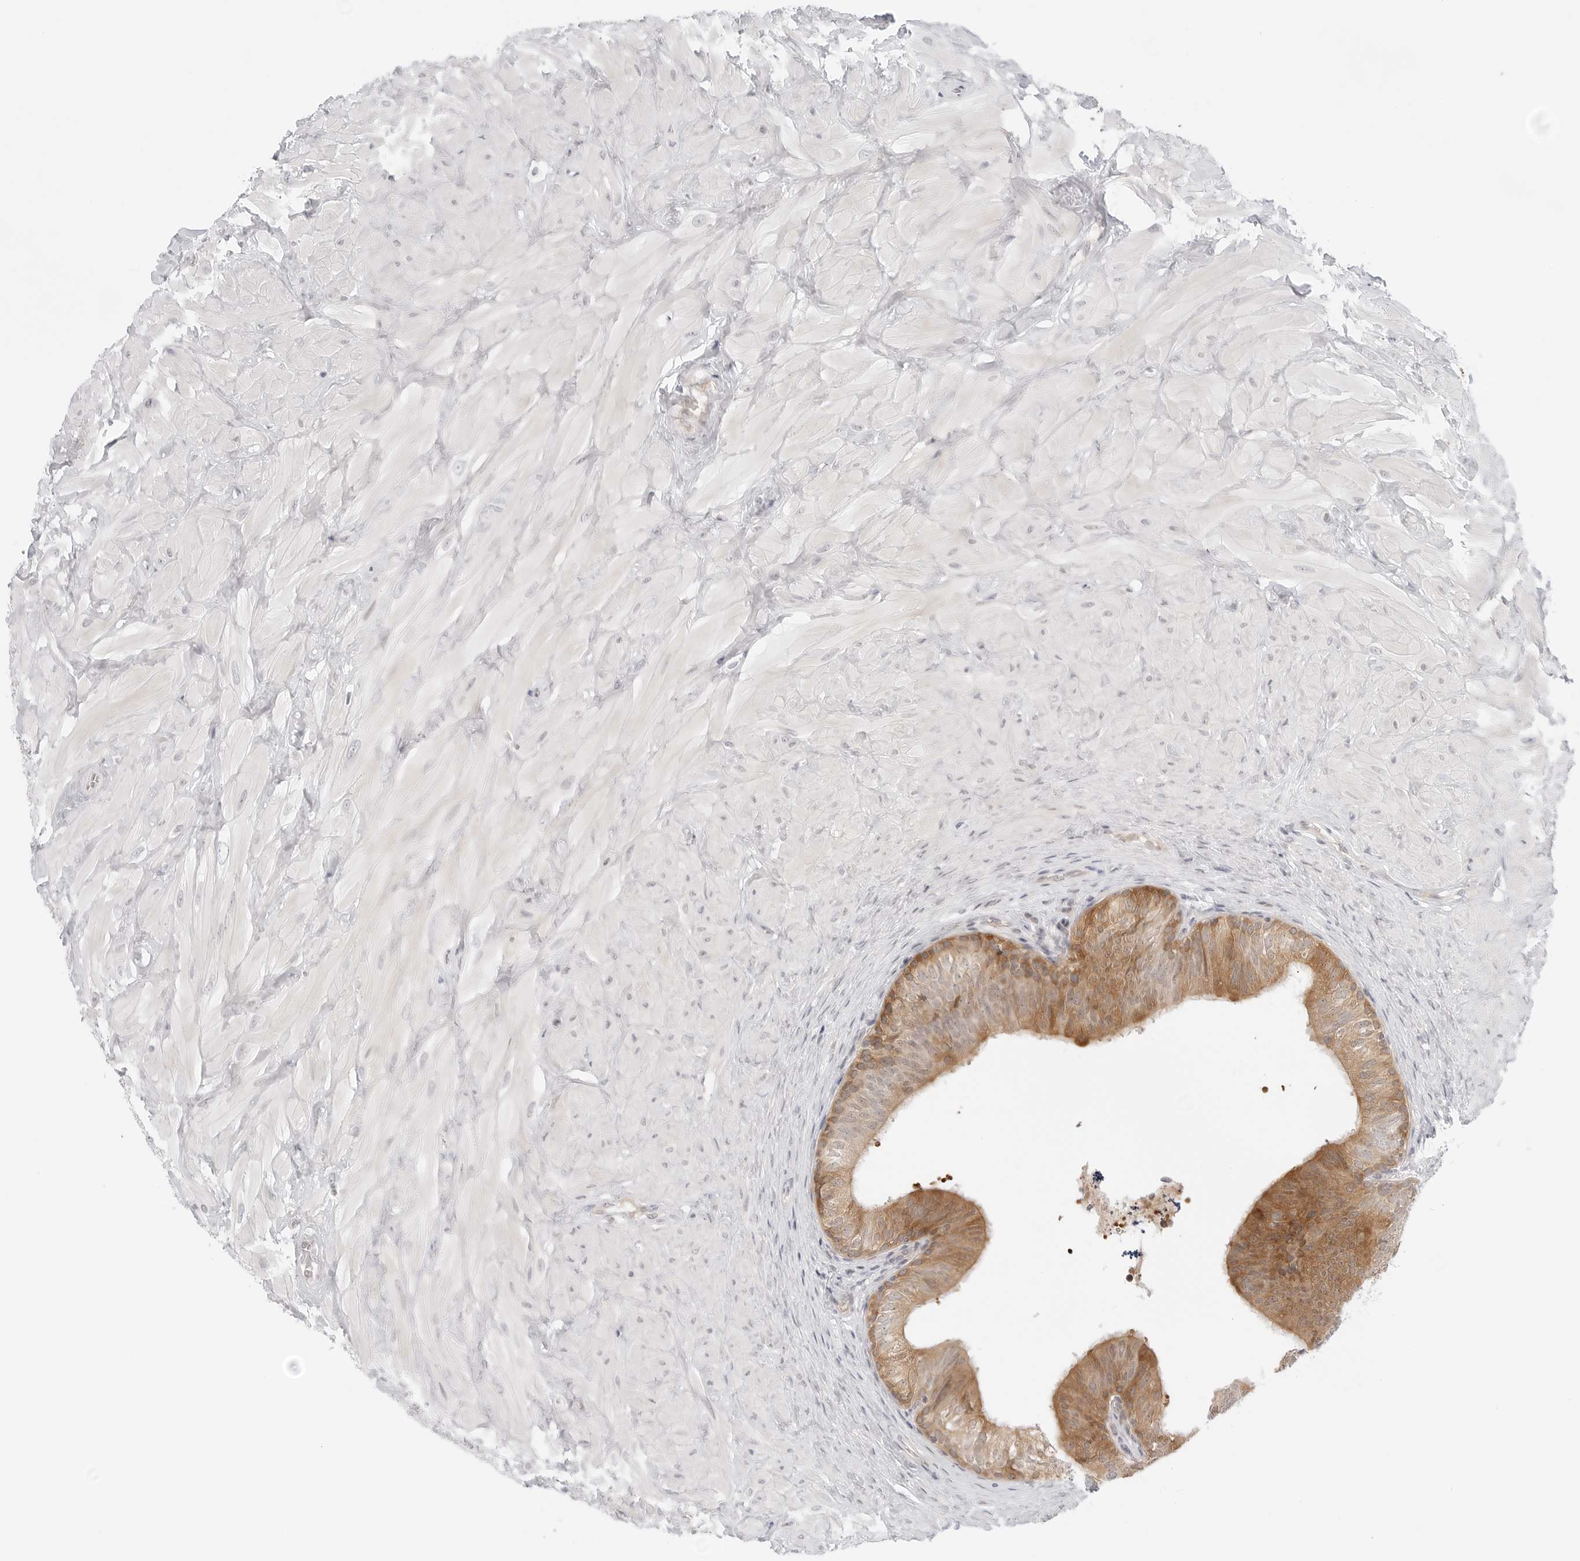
{"staining": {"intensity": "moderate", "quantity": "25%-75%", "location": "cytoplasmic/membranous"}, "tissue": "epididymis", "cell_type": "Glandular cells", "image_type": "normal", "snomed": [{"axis": "morphology", "description": "Normal tissue, NOS"}, {"axis": "topography", "description": "Soft tissue"}, {"axis": "topography", "description": "Epididymis"}], "caption": "An IHC histopathology image of benign tissue is shown. Protein staining in brown shows moderate cytoplasmic/membranous positivity in epididymis within glandular cells. The staining was performed using DAB to visualize the protein expression in brown, while the nuclei were stained in blue with hematoxylin (Magnification: 20x).", "gene": "NUDC", "patient": {"sex": "male", "age": 26}}